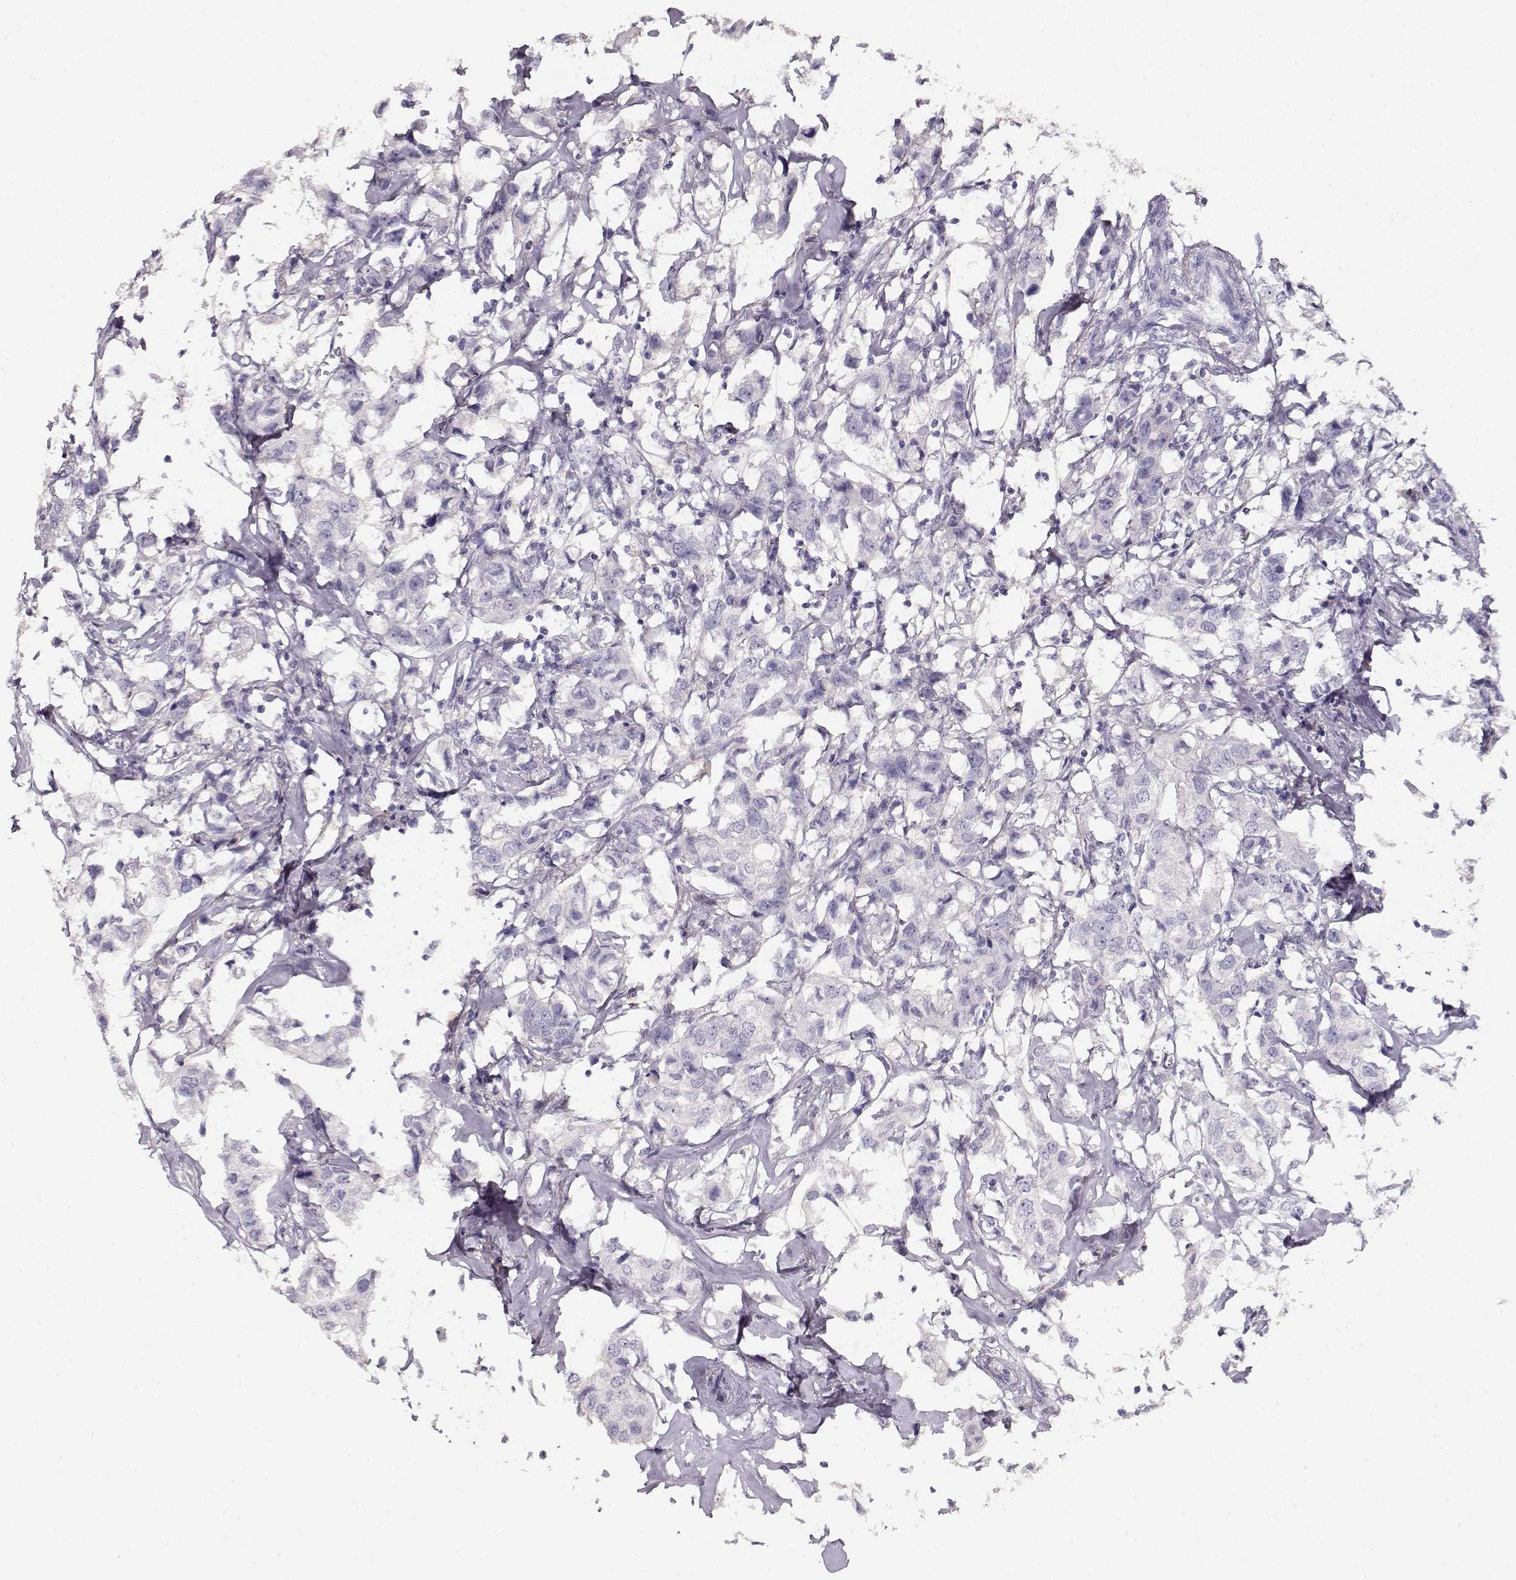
{"staining": {"intensity": "negative", "quantity": "none", "location": "none"}, "tissue": "breast cancer", "cell_type": "Tumor cells", "image_type": "cancer", "snomed": [{"axis": "morphology", "description": "Duct carcinoma"}, {"axis": "topography", "description": "Breast"}], "caption": "This histopathology image is of breast invasive ductal carcinoma stained with immunohistochemistry to label a protein in brown with the nuclei are counter-stained blue. There is no staining in tumor cells.", "gene": "NDRG4", "patient": {"sex": "female", "age": 80}}